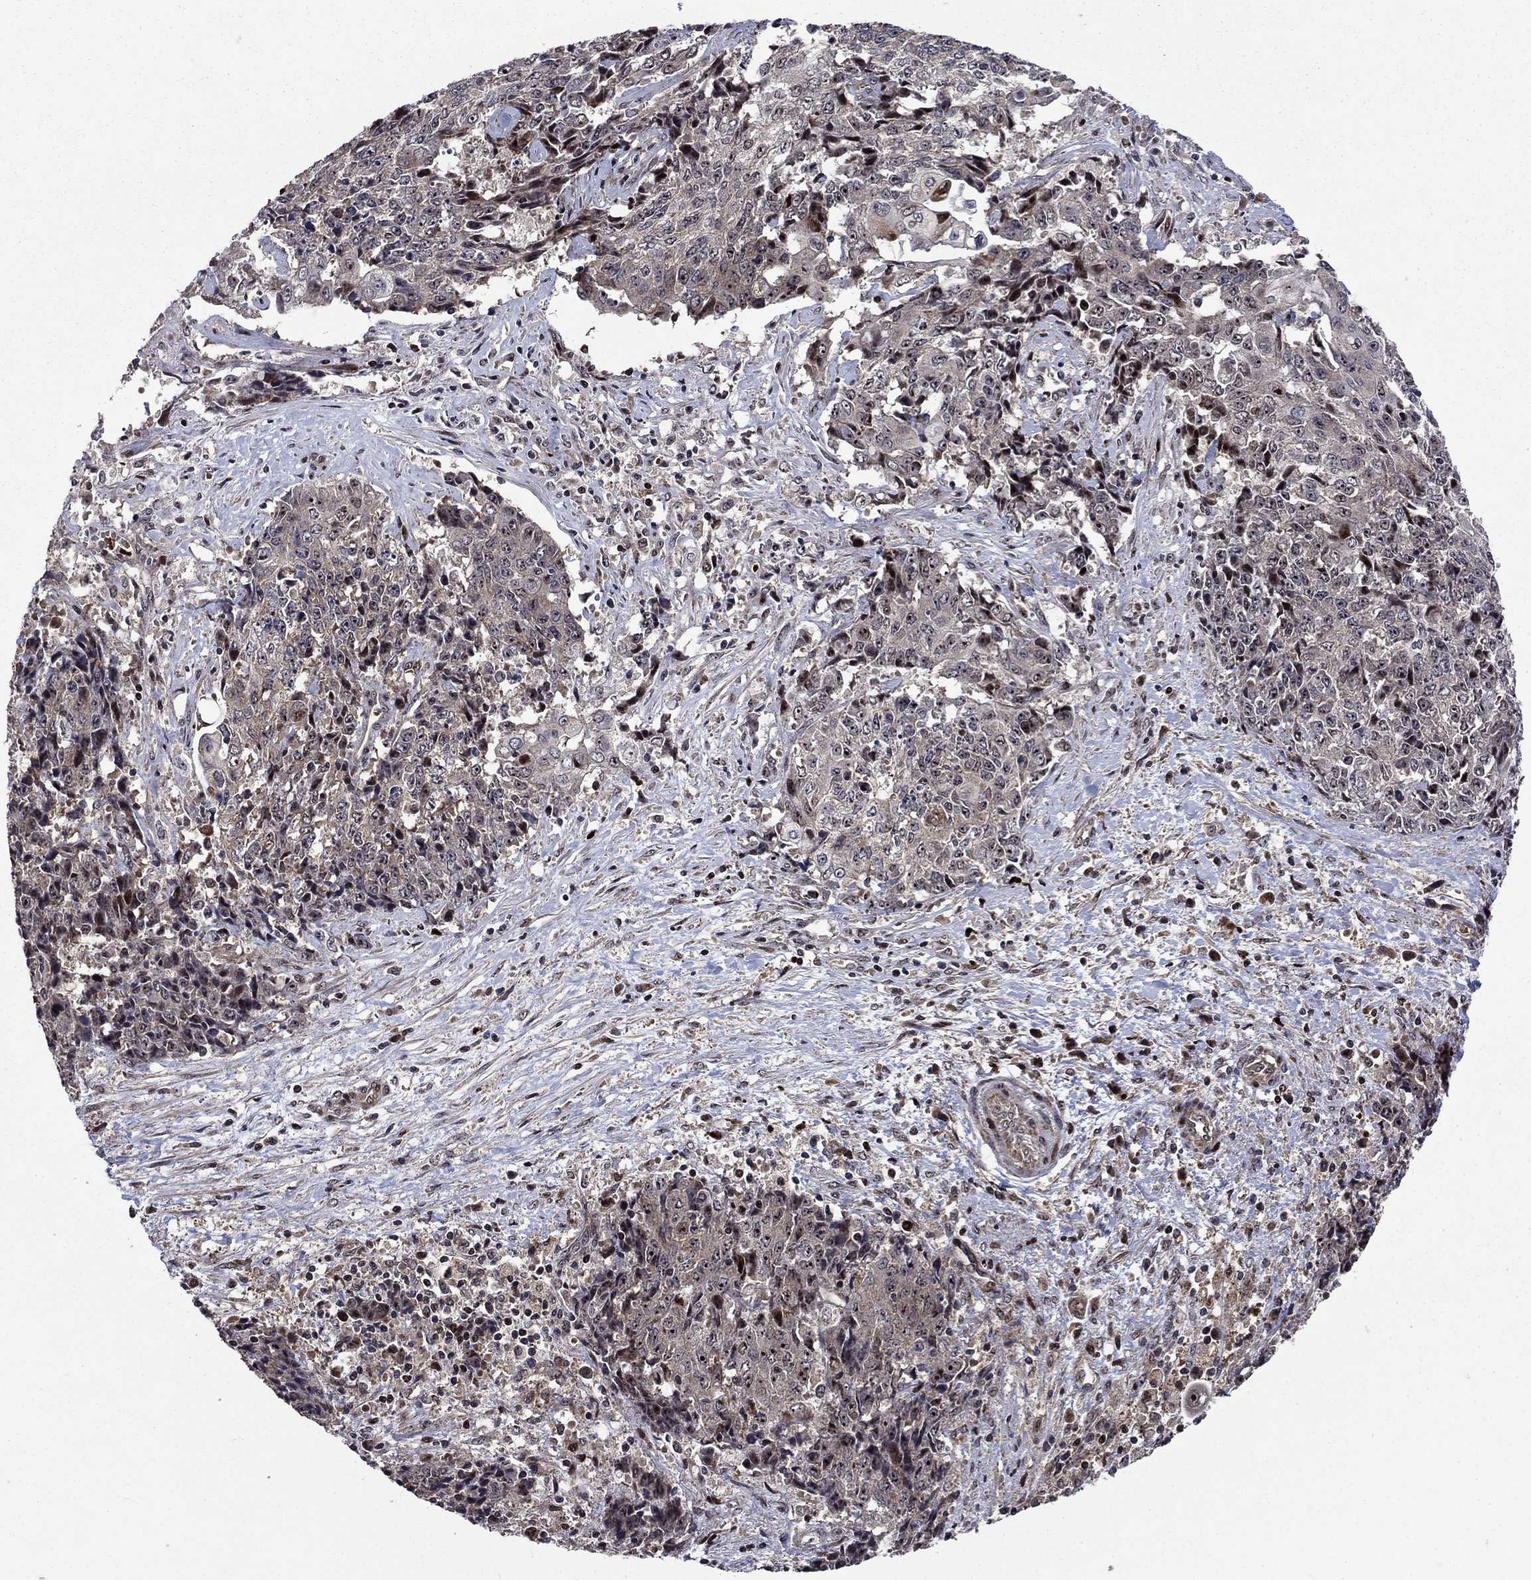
{"staining": {"intensity": "moderate", "quantity": "<25%", "location": "nuclear"}, "tissue": "ovarian cancer", "cell_type": "Tumor cells", "image_type": "cancer", "snomed": [{"axis": "morphology", "description": "Carcinoma, endometroid"}, {"axis": "topography", "description": "Ovary"}], "caption": "Protein expression analysis of ovarian cancer demonstrates moderate nuclear staining in about <25% of tumor cells.", "gene": "AGTPBP1", "patient": {"sex": "female", "age": 42}}